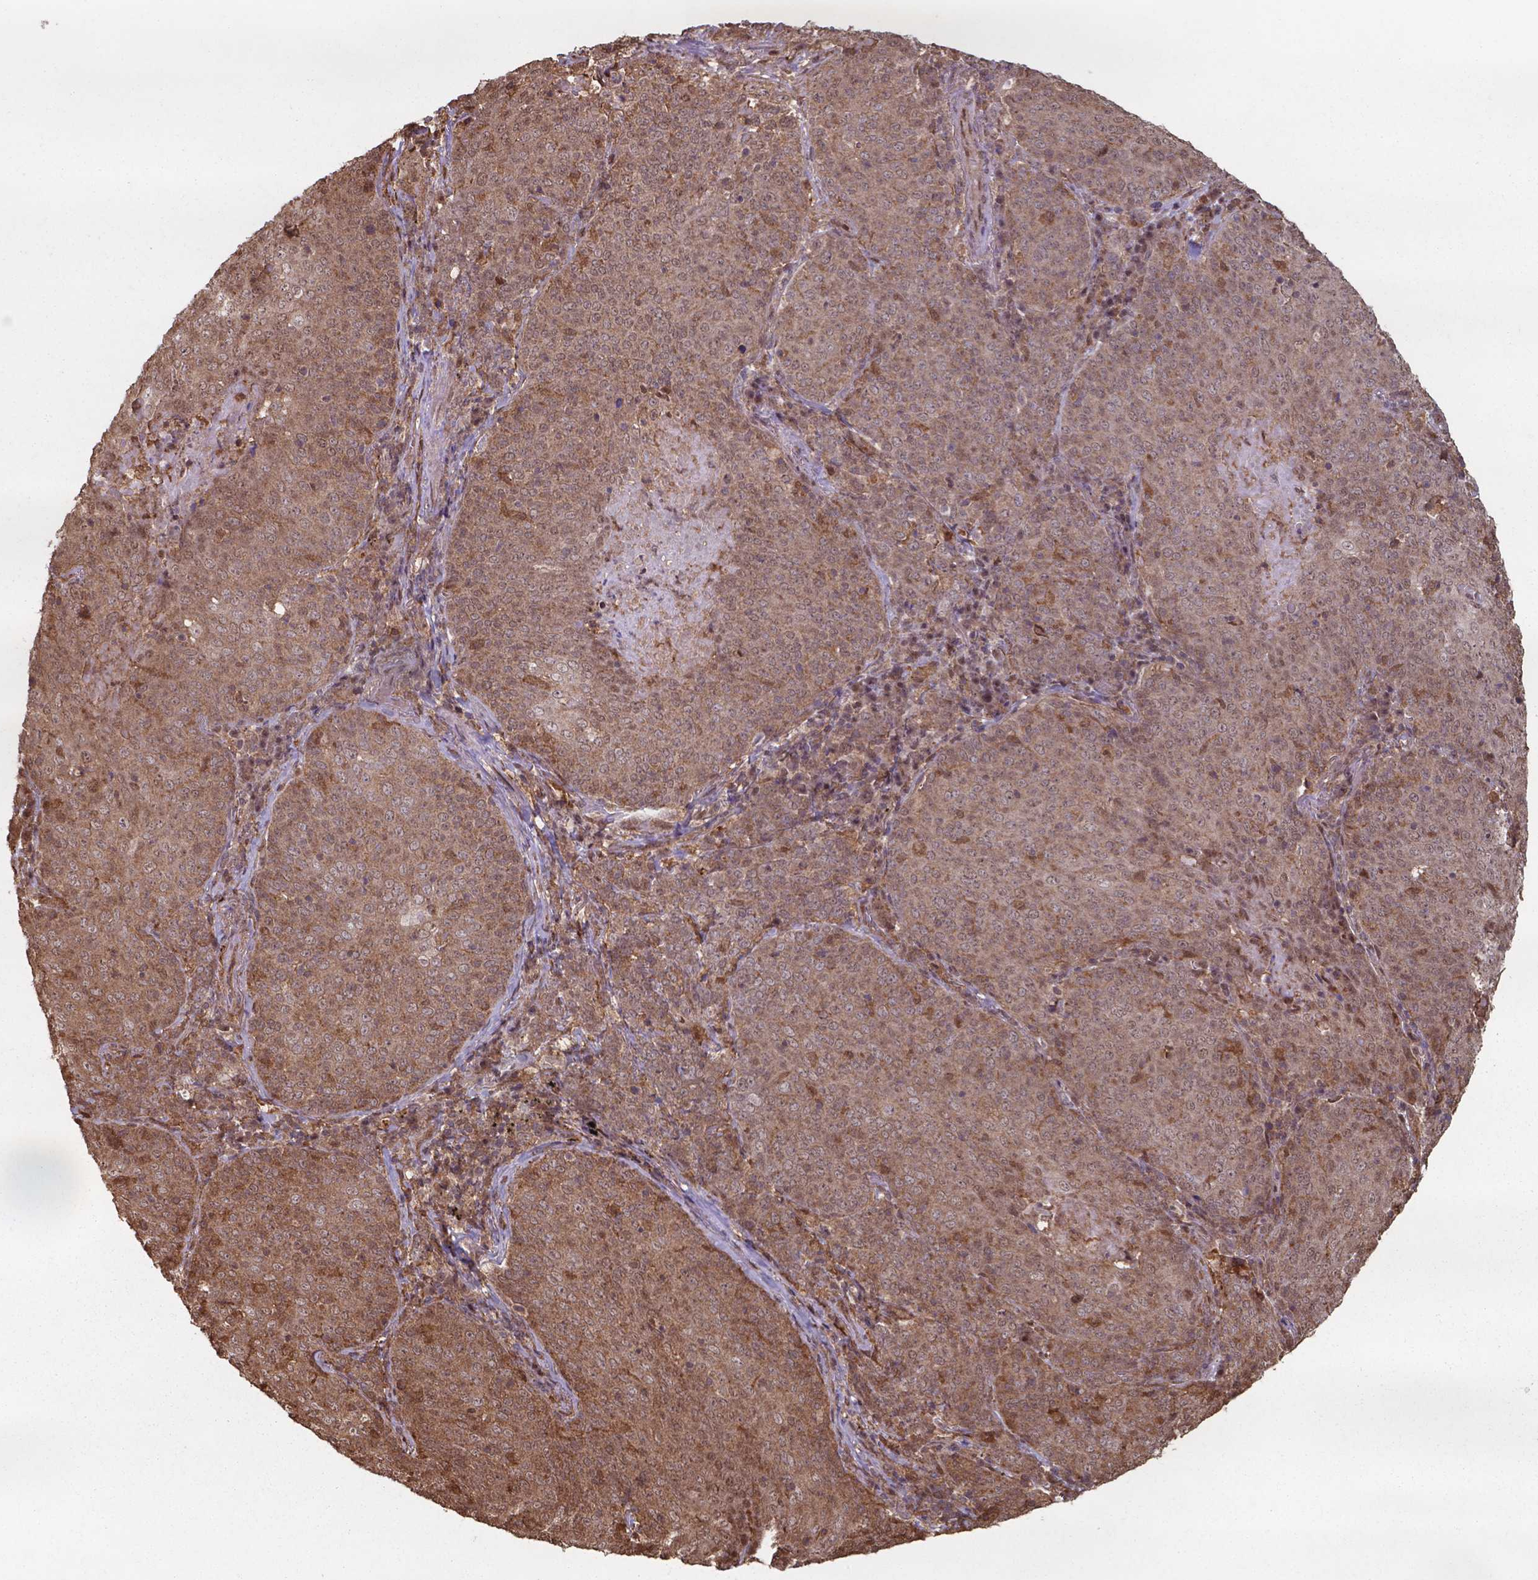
{"staining": {"intensity": "moderate", "quantity": ">75%", "location": "cytoplasmic/membranous,nuclear"}, "tissue": "lung cancer", "cell_type": "Tumor cells", "image_type": "cancer", "snomed": [{"axis": "morphology", "description": "Squamous cell carcinoma, NOS"}, {"axis": "topography", "description": "Lung"}], "caption": "Tumor cells display medium levels of moderate cytoplasmic/membranous and nuclear expression in approximately >75% of cells in lung squamous cell carcinoma. The protein of interest is shown in brown color, while the nuclei are stained blue.", "gene": "CHP2", "patient": {"sex": "male", "age": 82}}